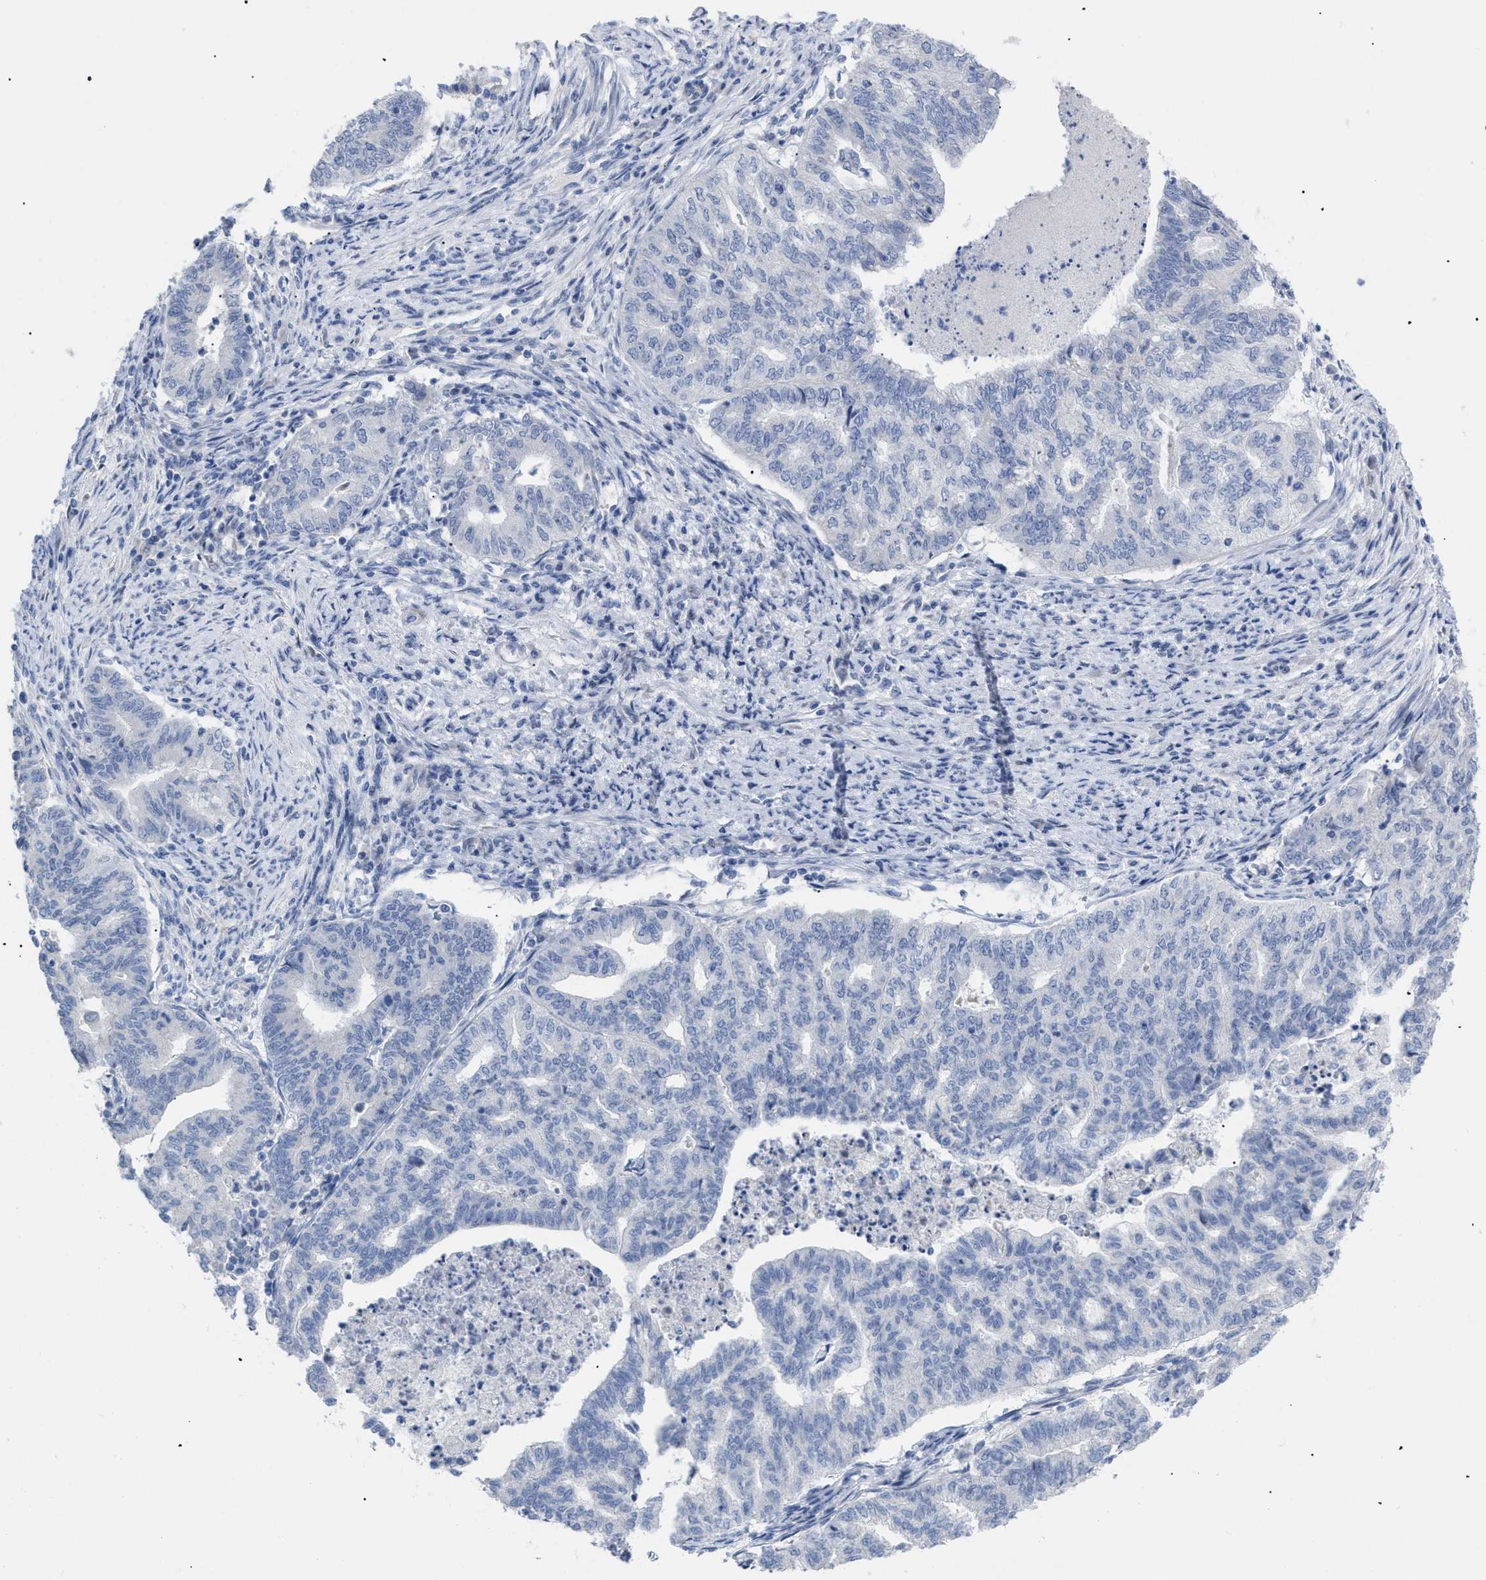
{"staining": {"intensity": "negative", "quantity": "none", "location": "none"}, "tissue": "endometrial cancer", "cell_type": "Tumor cells", "image_type": "cancer", "snomed": [{"axis": "morphology", "description": "Adenocarcinoma, NOS"}, {"axis": "topography", "description": "Endometrium"}], "caption": "This is an immunohistochemistry image of human endometrial cancer (adenocarcinoma). There is no positivity in tumor cells.", "gene": "CAV3", "patient": {"sex": "female", "age": 79}}